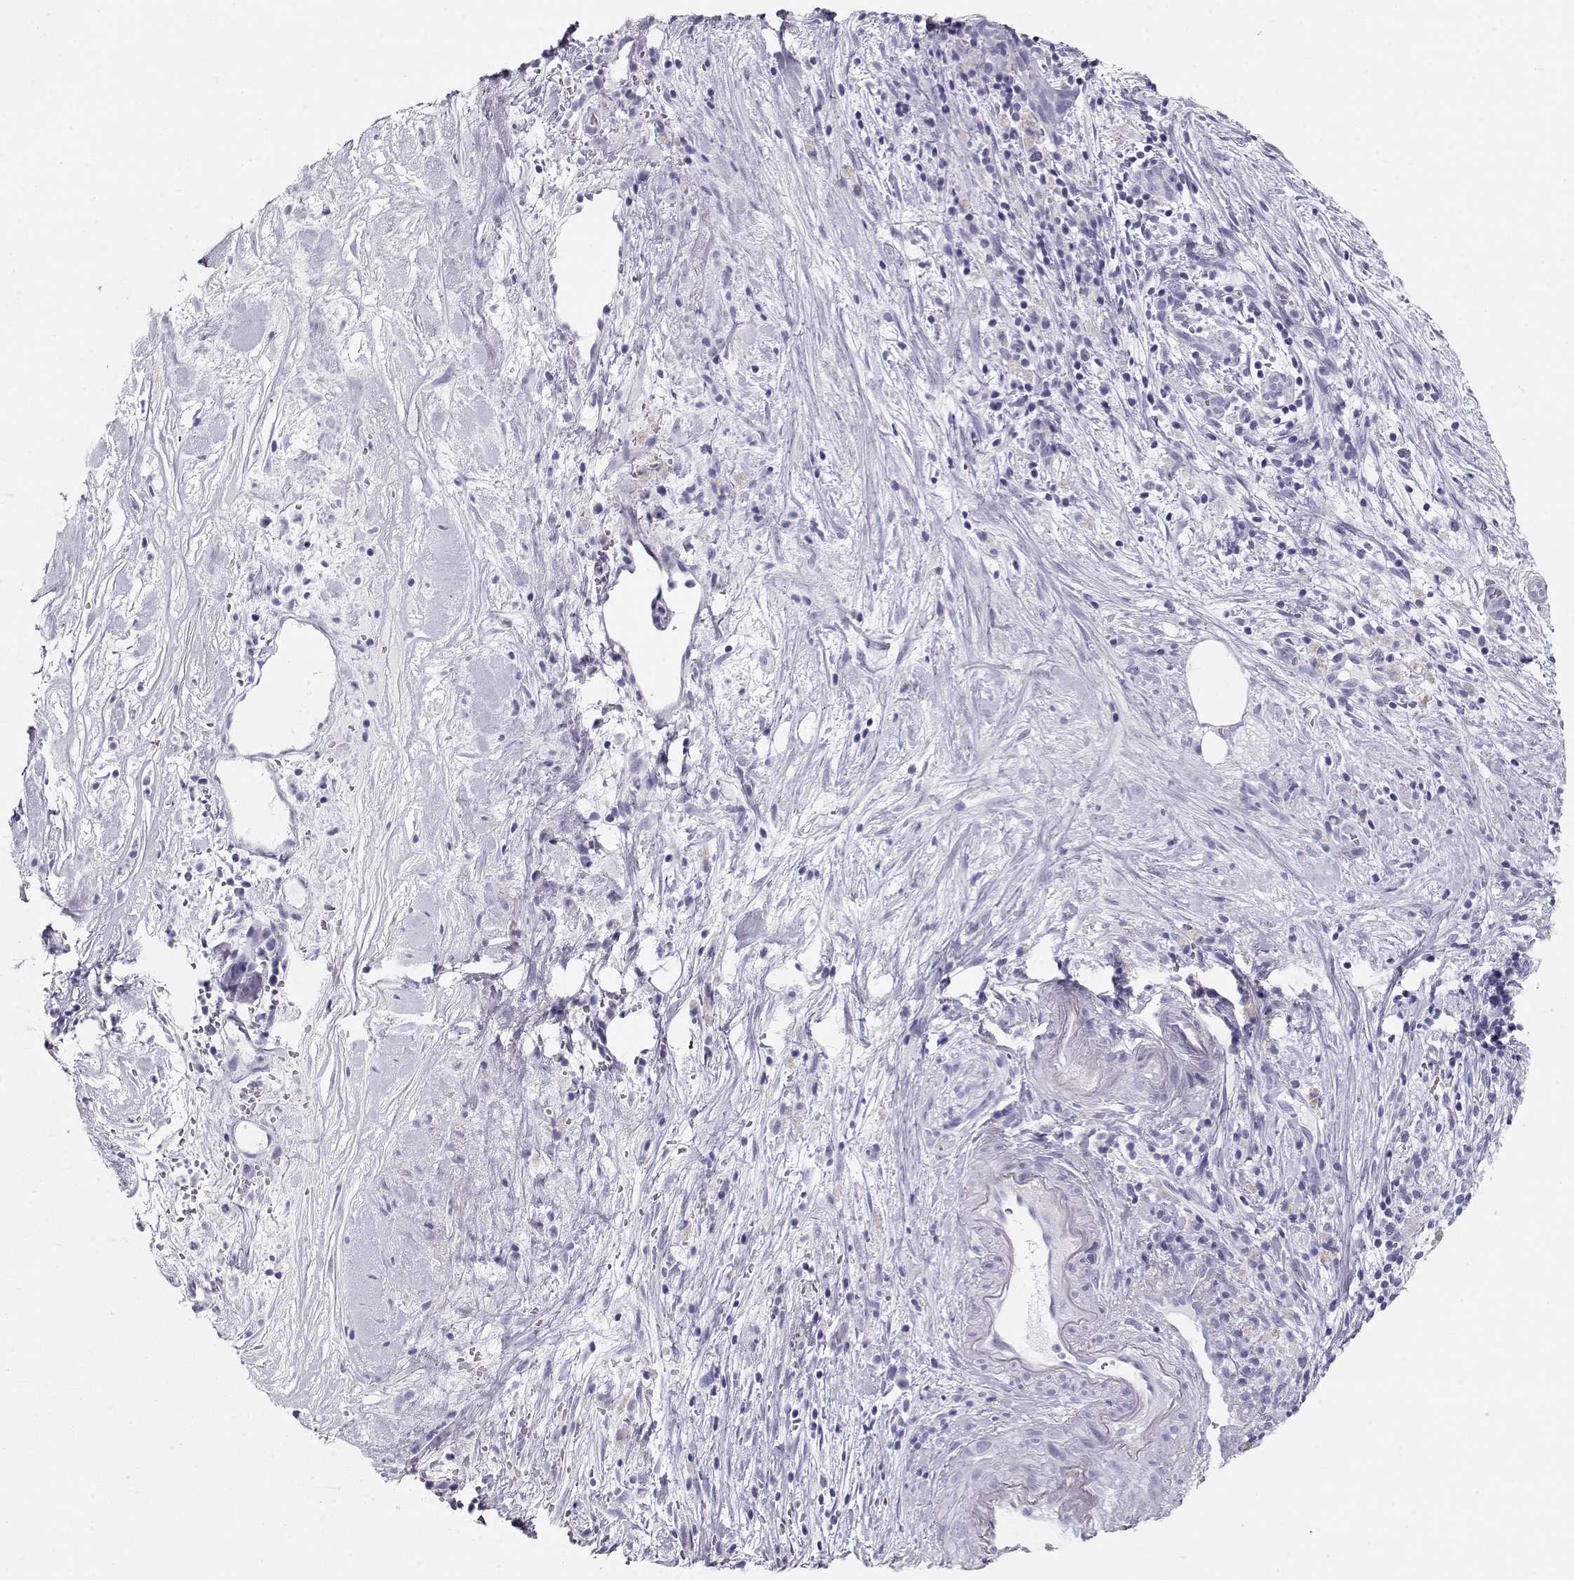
{"staining": {"intensity": "negative", "quantity": "none", "location": "none"}, "tissue": "pancreatic cancer", "cell_type": "Tumor cells", "image_type": "cancer", "snomed": [{"axis": "morphology", "description": "Adenocarcinoma, NOS"}, {"axis": "topography", "description": "Pancreas"}], "caption": "This photomicrograph is of adenocarcinoma (pancreatic) stained with IHC to label a protein in brown with the nuclei are counter-stained blue. There is no staining in tumor cells.", "gene": "MAGEC1", "patient": {"sex": "male", "age": 44}}